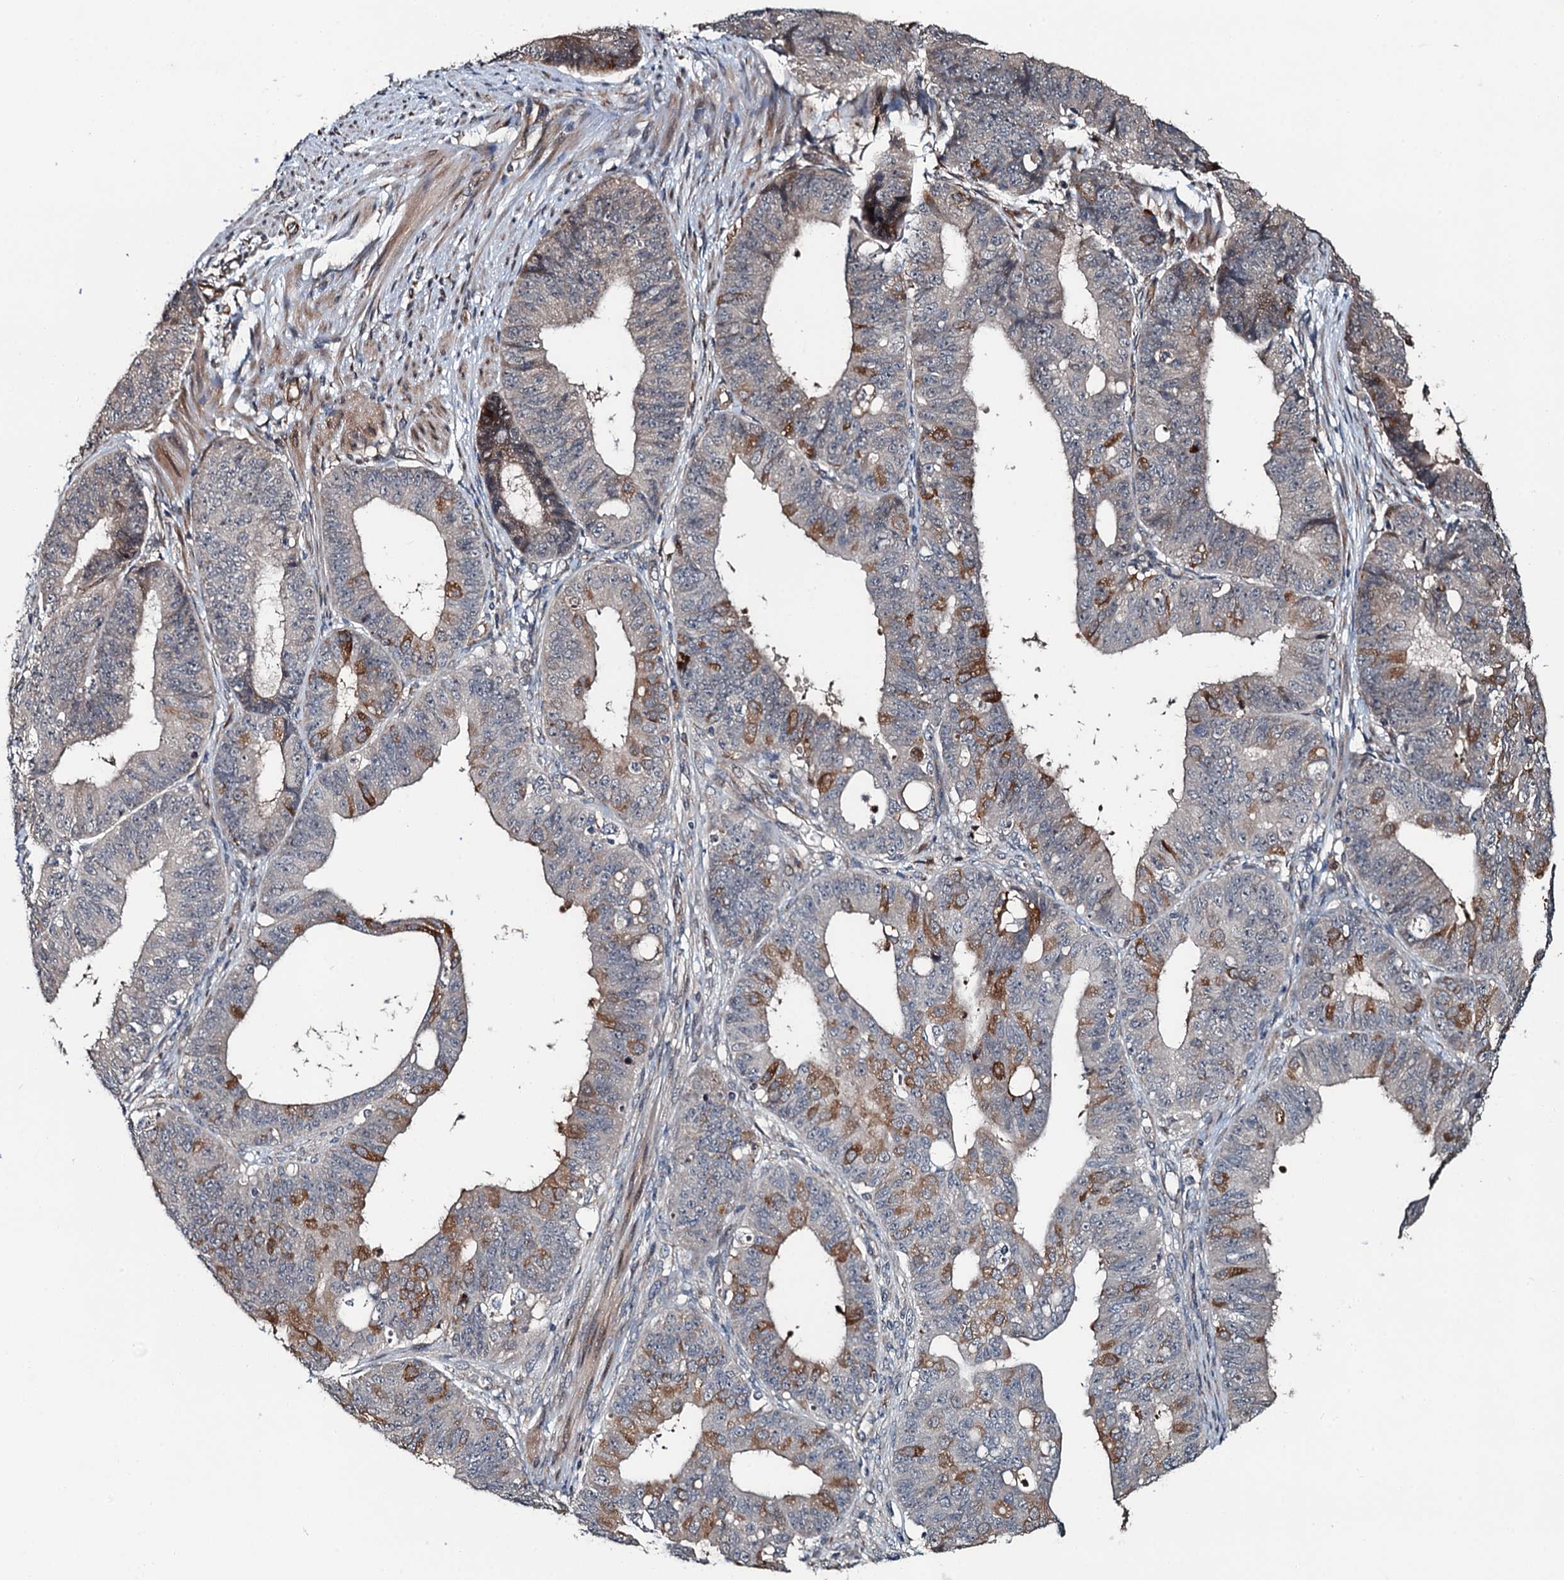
{"staining": {"intensity": "moderate", "quantity": "<25%", "location": "cytoplasmic/membranous"}, "tissue": "ovarian cancer", "cell_type": "Tumor cells", "image_type": "cancer", "snomed": [{"axis": "morphology", "description": "Carcinoma, endometroid"}, {"axis": "topography", "description": "Appendix"}, {"axis": "topography", "description": "Ovary"}], "caption": "Approximately <25% of tumor cells in human ovarian cancer (endometroid carcinoma) demonstrate moderate cytoplasmic/membranous protein expression as visualized by brown immunohistochemical staining.", "gene": "WHAMM", "patient": {"sex": "female", "age": 42}}